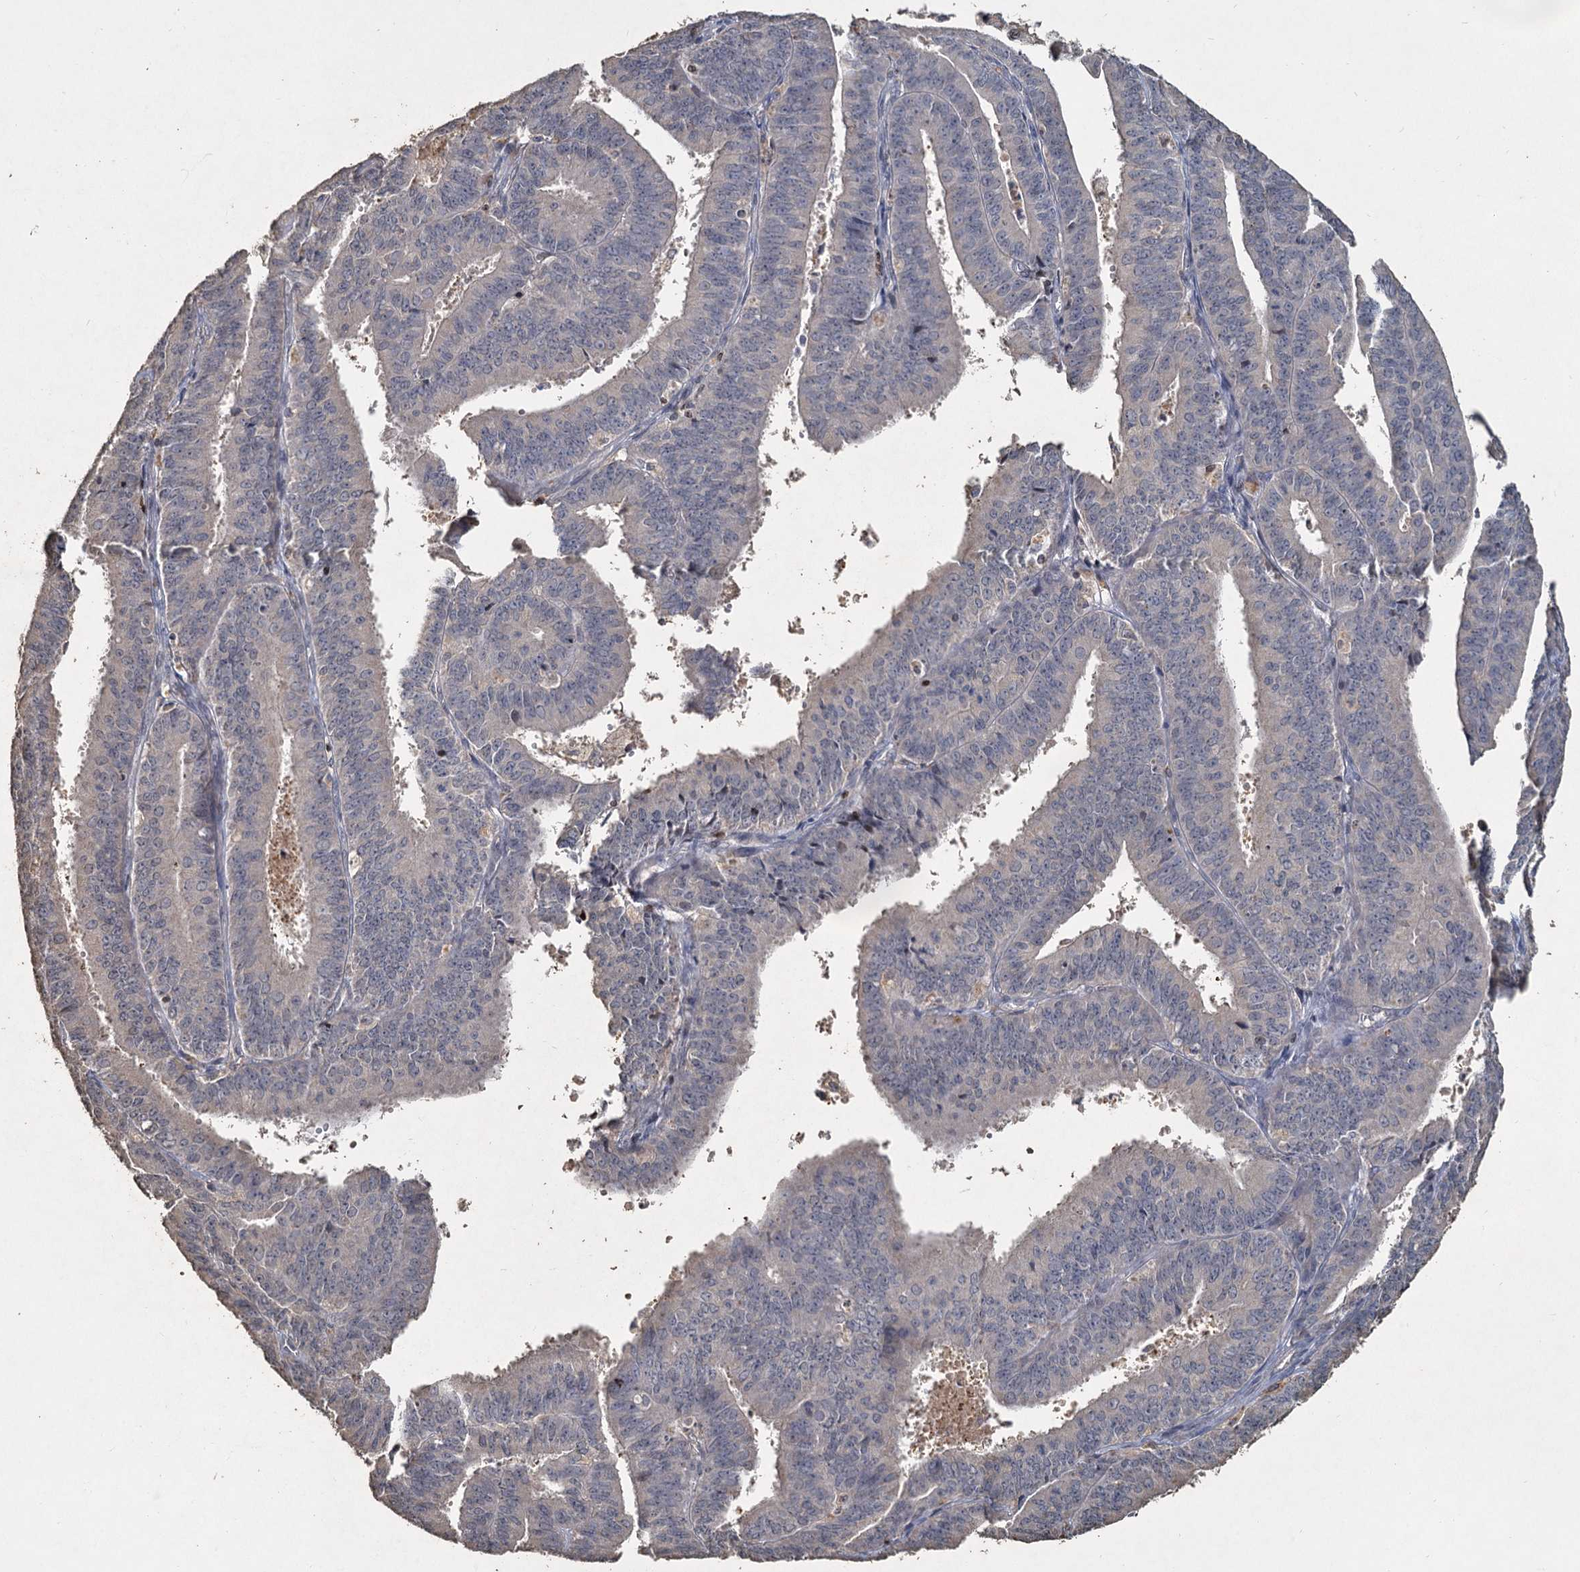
{"staining": {"intensity": "negative", "quantity": "none", "location": "none"}, "tissue": "endometrial cancer", "cell_type": "Tumor cells", "image_type": "cancer", "snomed": [{"axis": "morphology", "description": "Adenocarcinoma, NOS"}, {"axis": "topography", "description": "Endometrium"}], "caption": "The photomicrograph reveals no significant positivity in tumor cells of adenocarcinoma (endometrial). (Brightfield microscopy of DAB immunohistochemistry (IHC) at high magnification).", "gene": "CCDC61", "patient": {"sex": "female", "age": 73}}